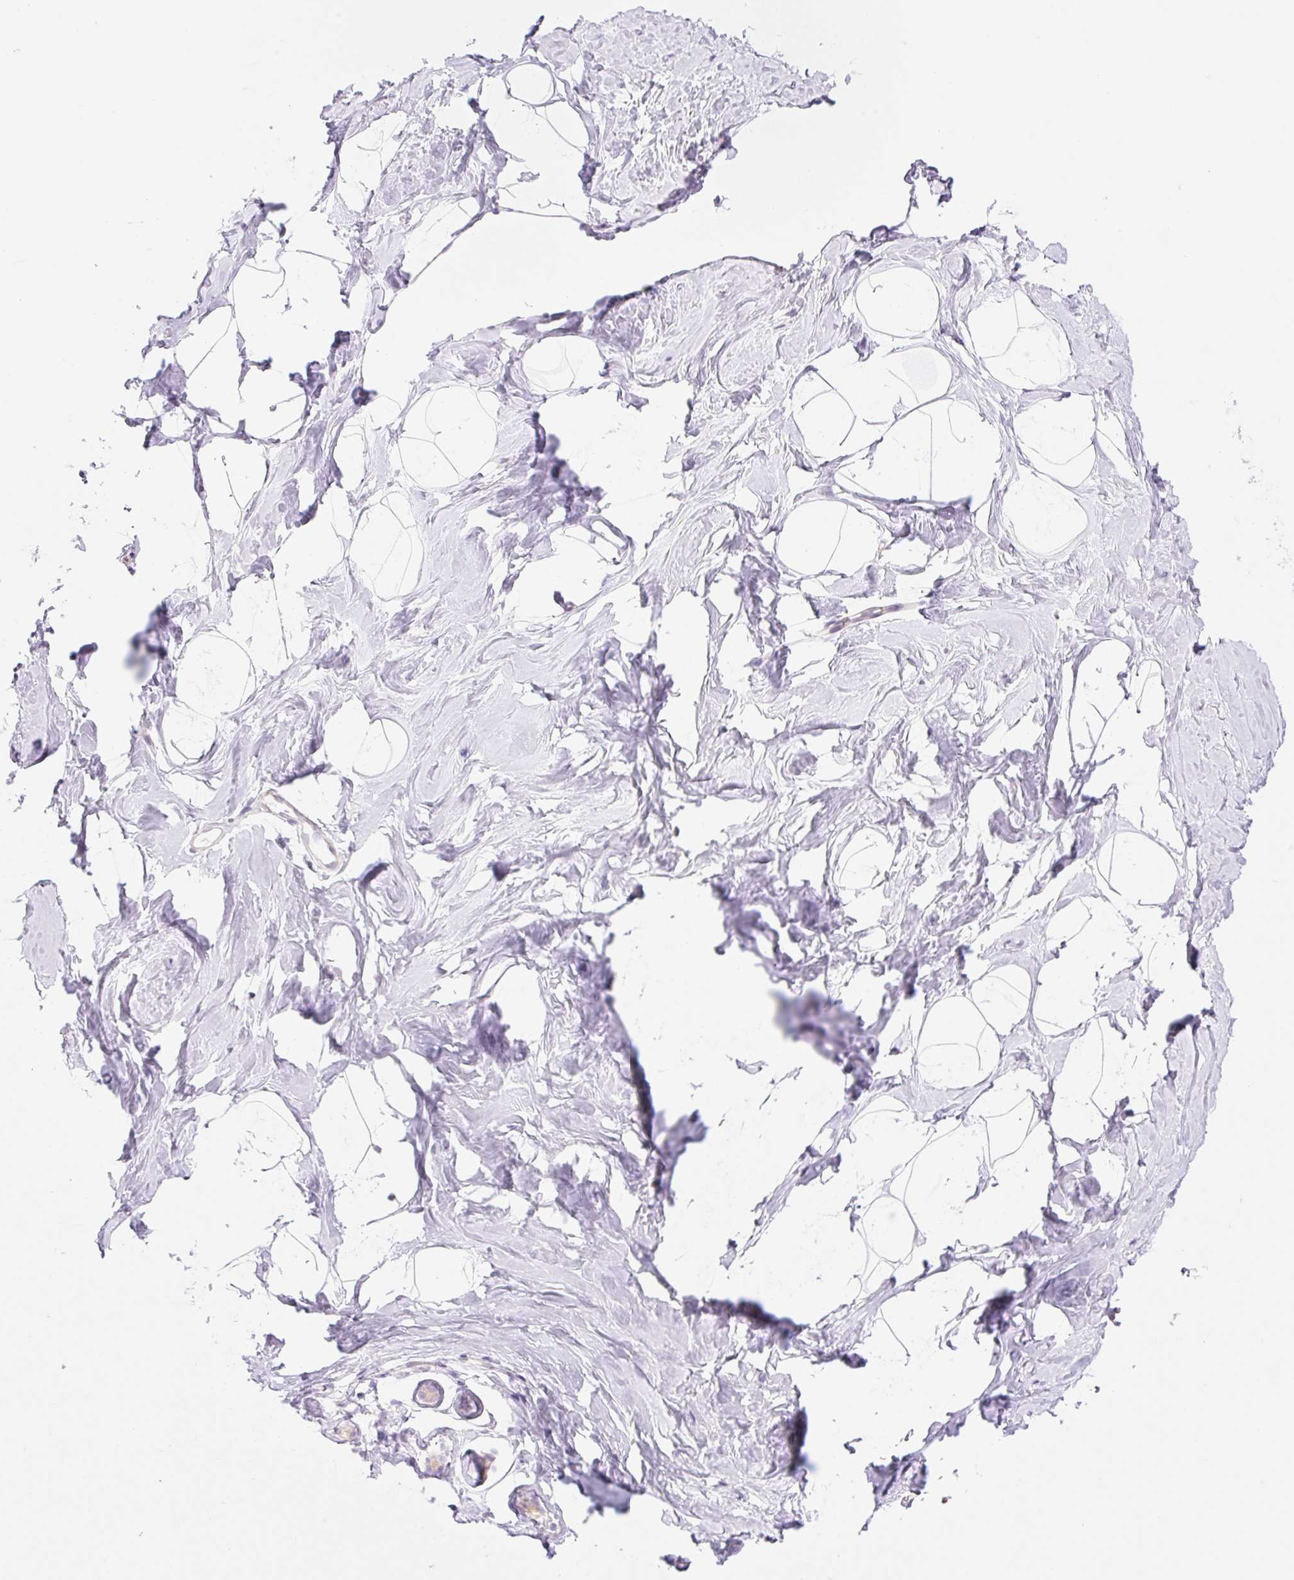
{"staining": {"intensity": "negative", "quantity": "none", "location": "none"}, "tissue": "breast", "cell_type": "Adipocytes", "image_type": "normal", "snomed": [{"axis": "morphology", "description": "Normal tissue, NOS"}, {"axis": "topography", "description": "Breast"}], "caption": "DAB (3,3'-diaminobenzidine) immunohistochemical staining of unremarkable human breast displays no significant staining in adipocytes.", "gene": "COL5A1", "patient": {"sex": "female", "age": 32}}